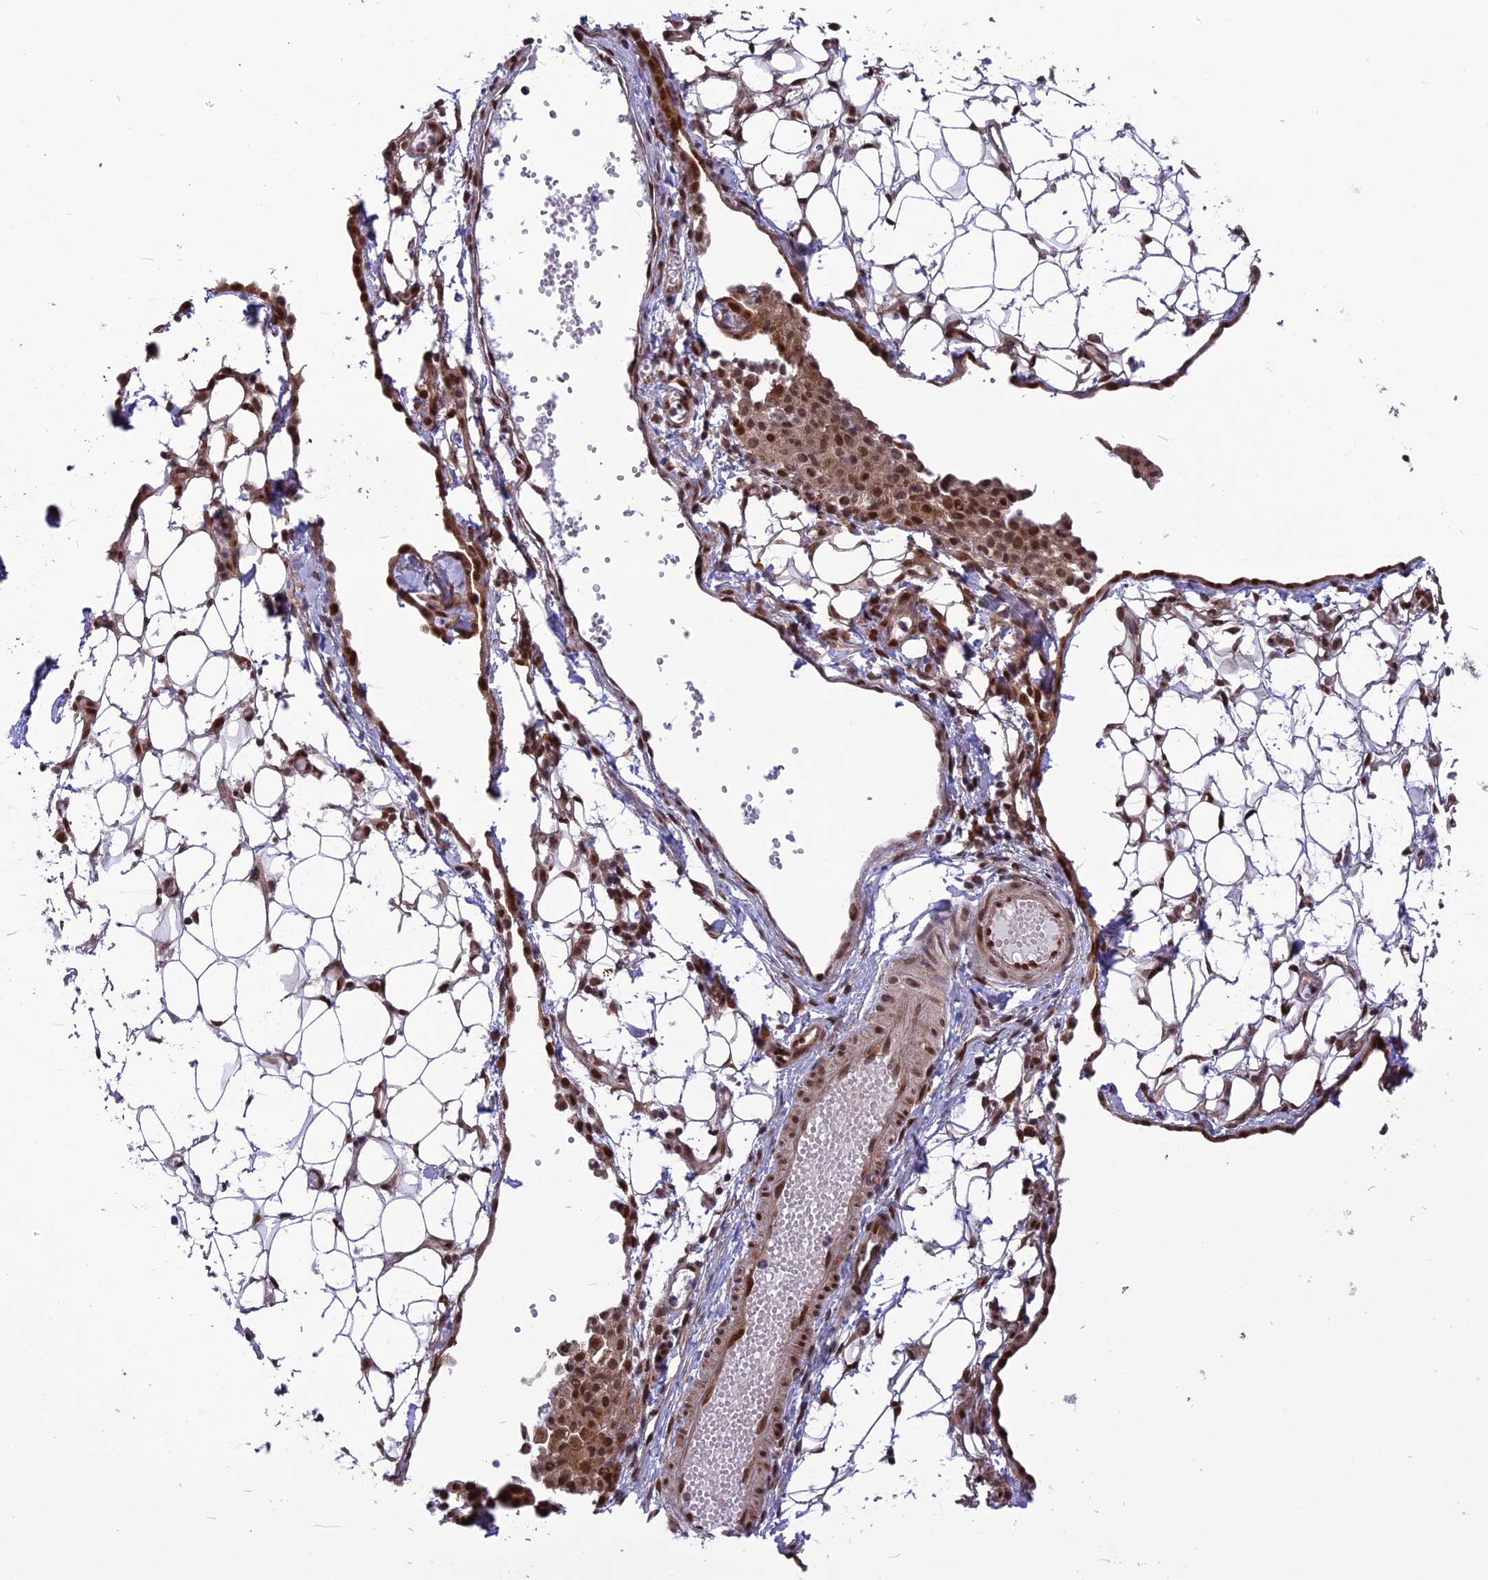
{"staining": {"intensity": "moderate", "quantity": ">75%", "location": "nuclear"}, "tissue": "ovarian cancer", "cell_type": "Tumor cells", "image_type": "cancer", "snomed": [{"axis": "morphology", "description": "Carcinoma, endometroid"}, {"axis": "topography", "description": "Ovary"}], "caption": "A medium amount of moderate nuclear expression is appreciated in about >75% of tumor cells in endometroid carcinoma (ovarian) tissue.", "gene": "RTRAF", "patient": {"sex": "female", "age": 42}}